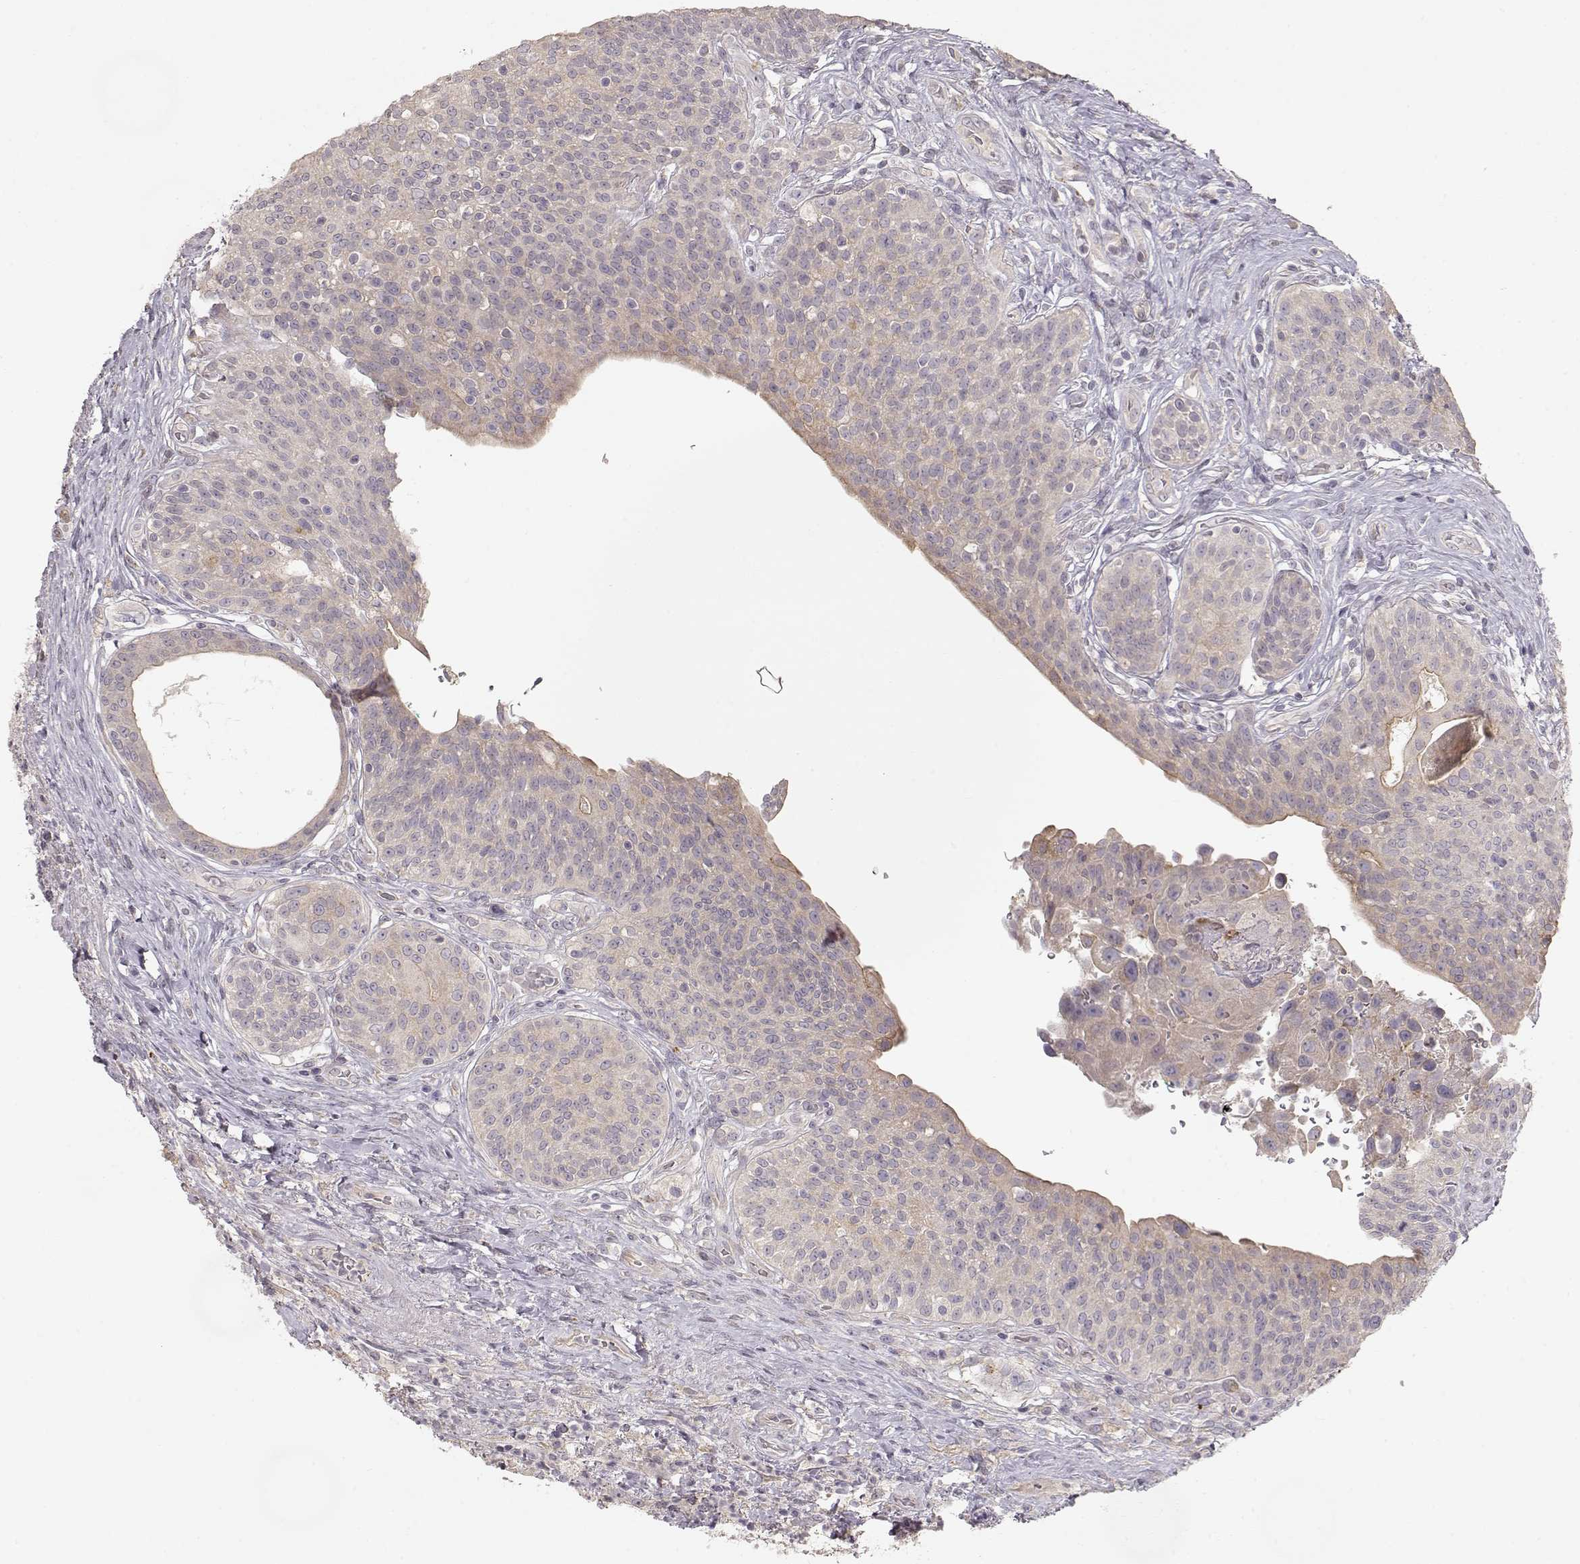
{"staining": {"intensity": "weak", "quantity": "25%-75%", "location": "cytoplasmic/membranous"}, "tissue": "urothelial cancer", "cell_type": "Tumor cells", "image_type": "cancer", "snomed": [{"axis": "morphology", "description": "Urothelial carcinoma, High grade"}, {"axis": "topography", "description": "Urinary bladder"}], "caption": "Approximately 25%-75% of tumor cells in human urothelial cancer display weak cytoplasmic/membranous protein staining as visualized by brown immunohistochemical staining.", "gene": "ARHGAP8", "patient": {"sex": "male", "age": 79}}